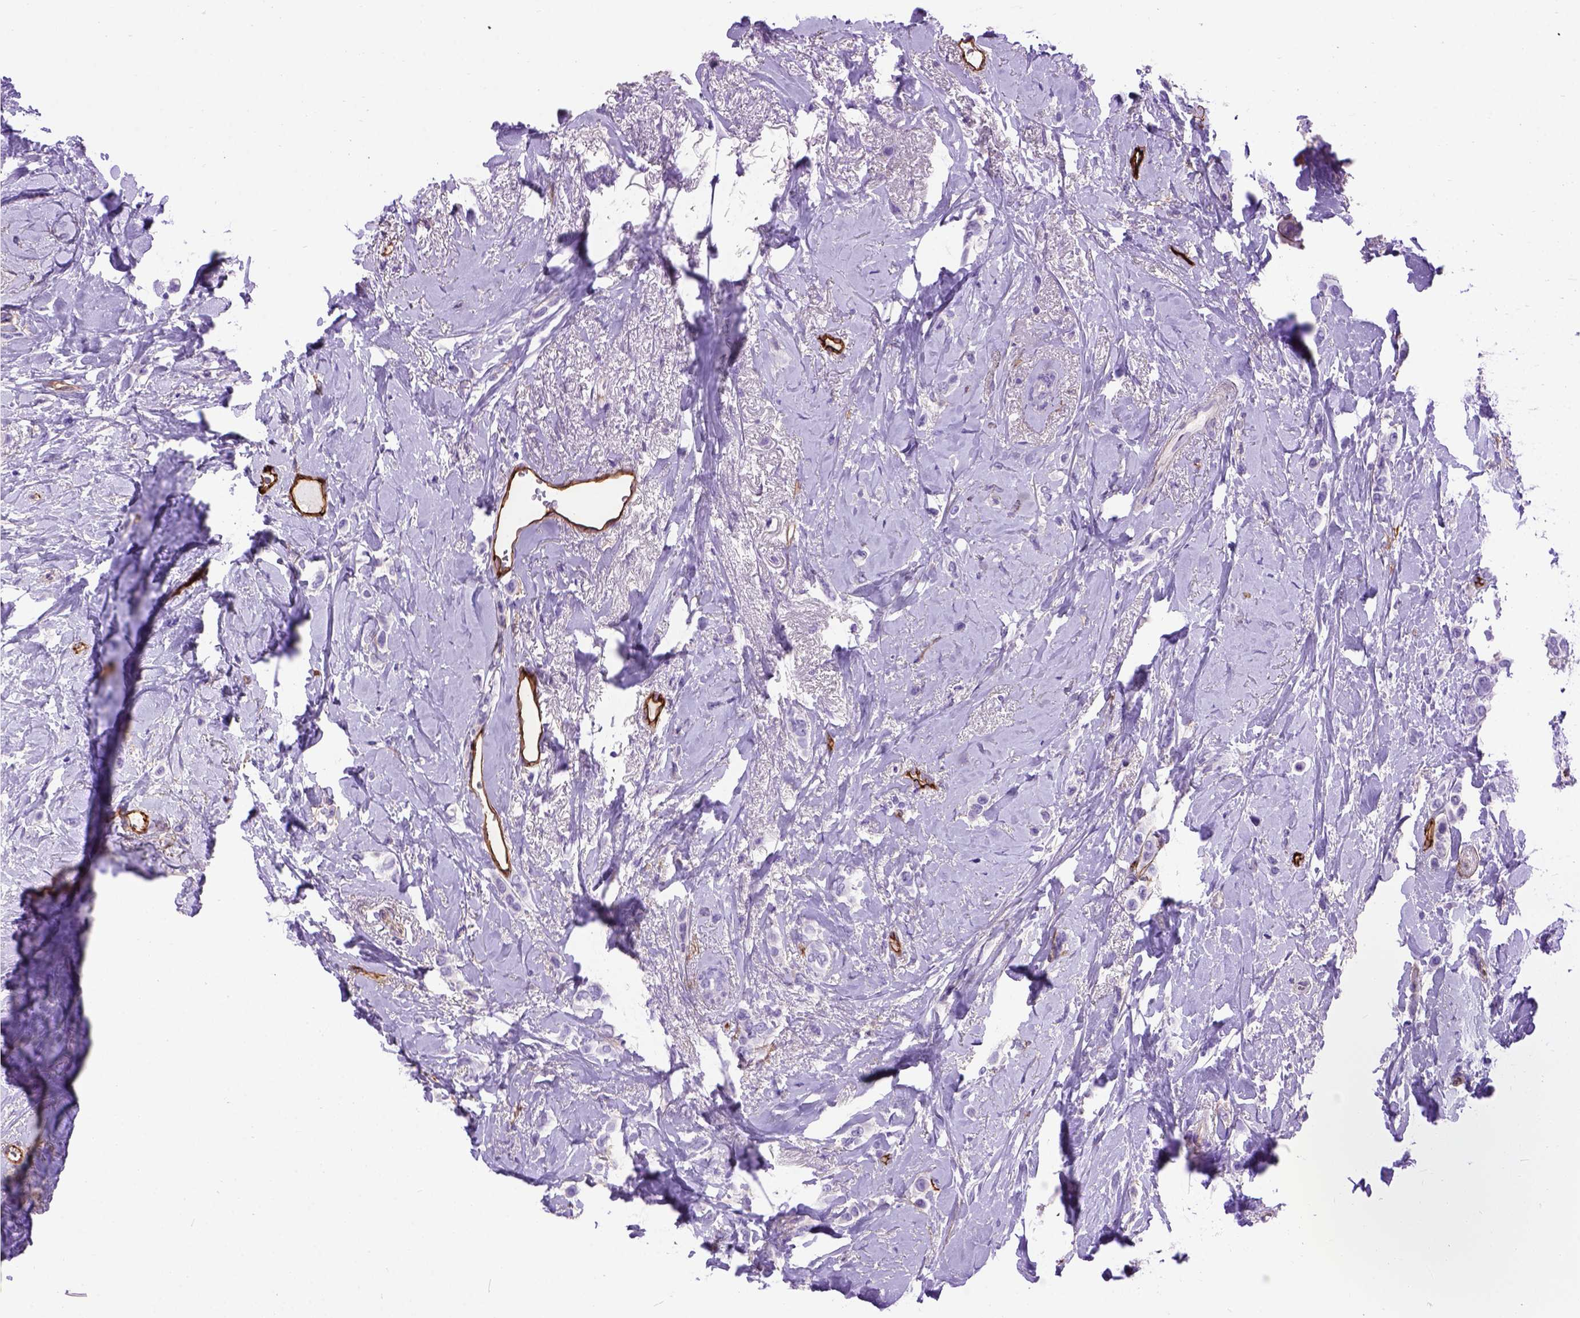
{"staining": {"intensity": "negative", "quantity": "none", "location": "none"}, "tissue": "breast cancer", "cell_type": "Tumor cells", "image_type": "cancer", "snomed": [{"axis": "morphology", "description": "Lobular carcinoma"}, {"axis": "topography", "description": "Breast"}], "caption": "This is a image of immunohistochemistry staining of lobular carcinoma (breast), which shows no expression in tumor cells.", "gene": "ENG", "patient": {"sex": "female", "age": 66}}